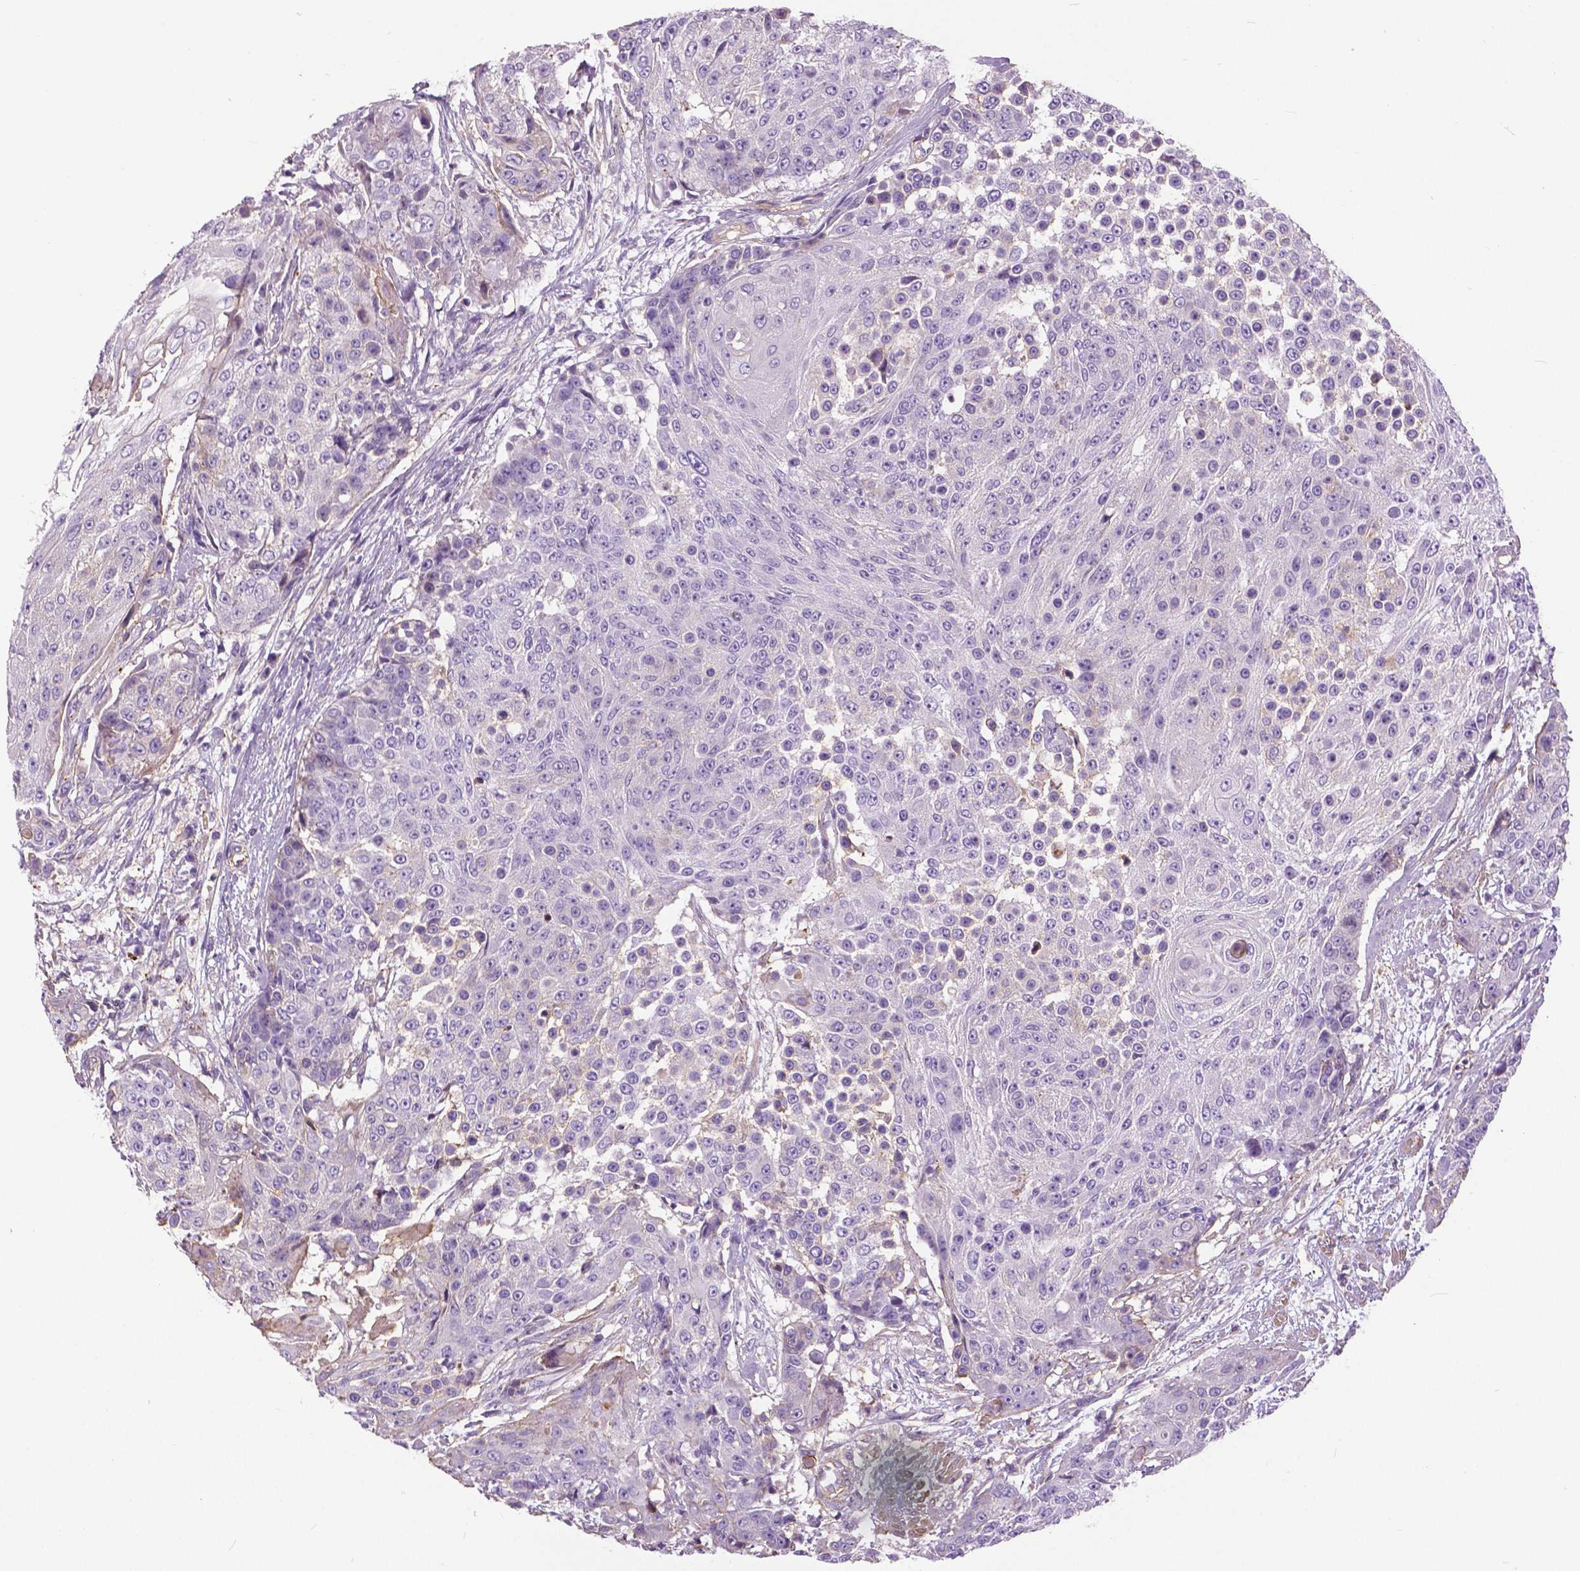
{"staining": {"intensity": "negative", "quantity": "none", "location": "none"}, "tissue": "urothelial cancer", "cell_type": "Tumor cells", "image_type": "cancer", "snomed": [{"axis": "morphology", "description": "Urothelial carcinoma, High grade"}, {"axis": "topography", "description": "Urinary bladder"}], "caption": "DAB immunohistochemical staining of human high-grade urothelial carcinoma displays no significant staining in tumor cells.", "gene": "ANXA13", "patient": {"sex": "female", "age": 63}}